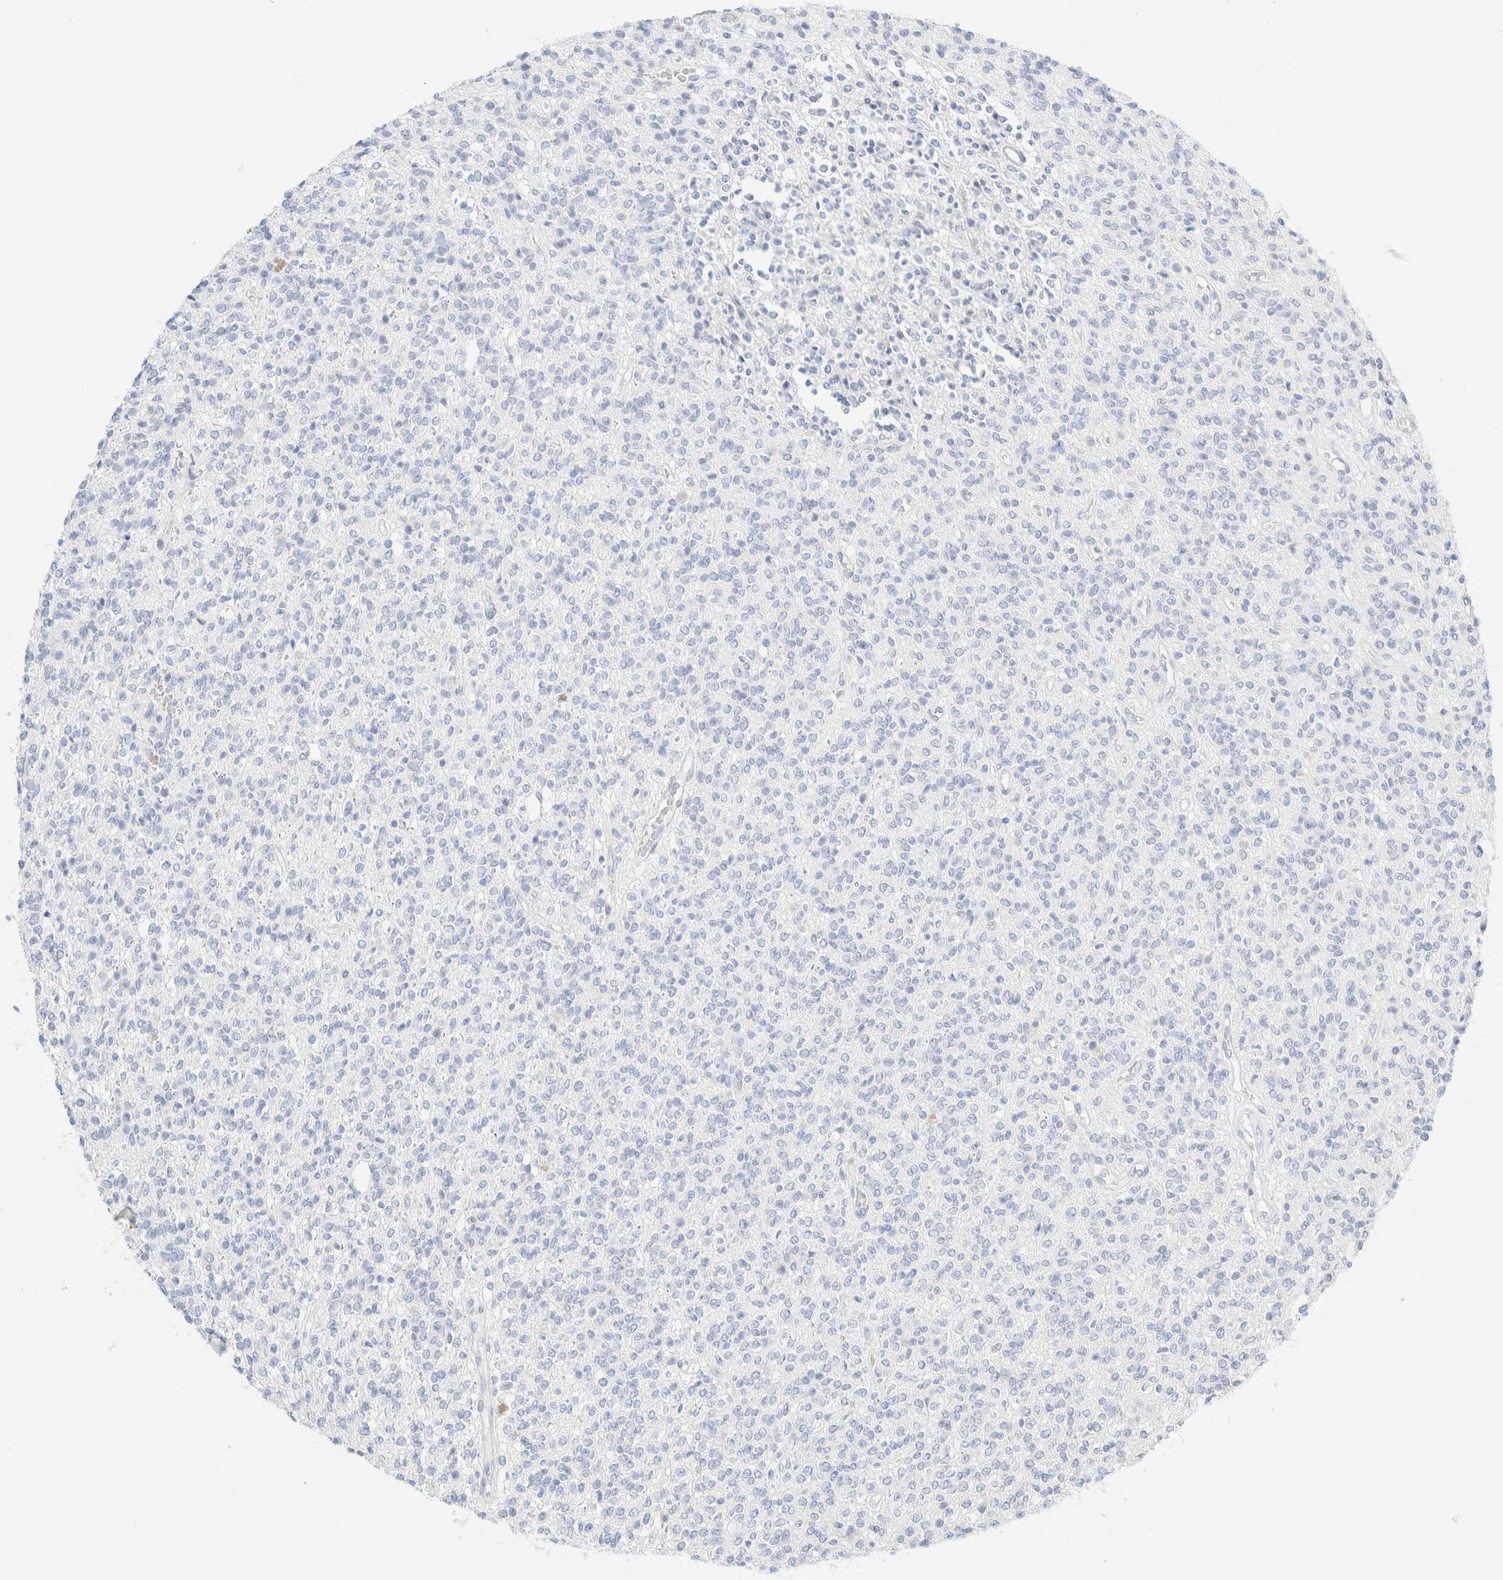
{"staining": {"intensity": "negative", "quantity": "none", "location": "none"}, "tissue": "glioma", "cell_type": "Tumor cells", "image_type": "cancer", "snomed": [{"axis": "morphology", "description": "Glioma, malignant, High grade"}, {"axis": "topography", "description": "Brain"}], "caption": "This micrograph is of glioma stained with IHC to label a protein in brown with the nuclei are counter-stained blue. There is no staining in tumor cells.", "gene": "DPYS", "patient": {"sex": "male", "age": 34}}